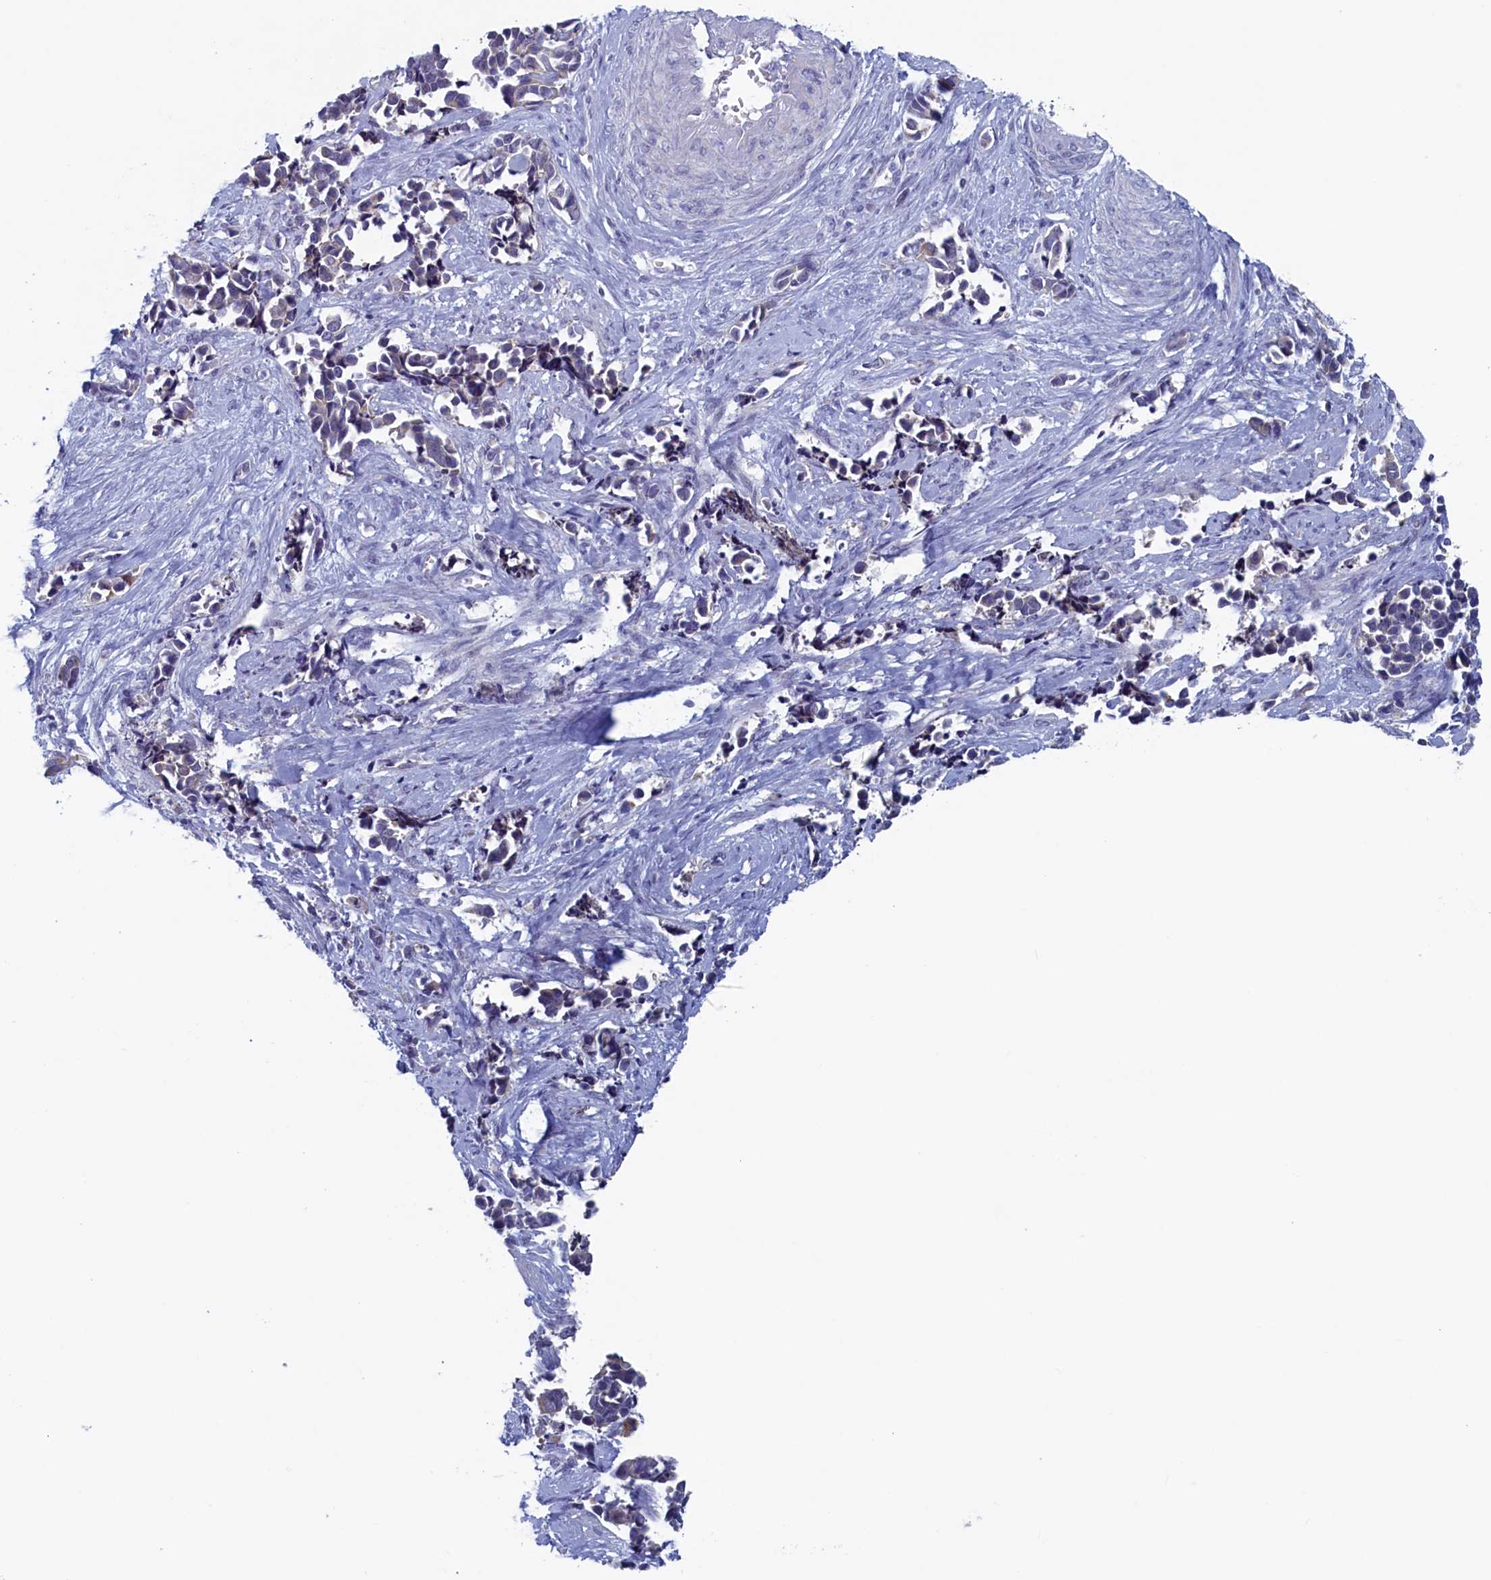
{"staining": {"intensity": "negative", "quantity": "none", "location": "none"}, "tissue": "cervical cancer", "cell_type": "Tumor cells", "image_type": "cancer", "snomed": [{"axis": "morphology", "description": "Normal tissue, NOS"}, {"axis": "morphology", "description": "Squamous cell carcinoma, NOS"}, {"axis": "topography", "description": "Cervix"}], "caption": "IHC photomicrograph of human cervical cancer (squamous cell carcinoma) stained for a protein (brown), which reveals no positivity in tumor cells.", "gene": "WDR76", "patient": {"sex": "female", "age": 35}}